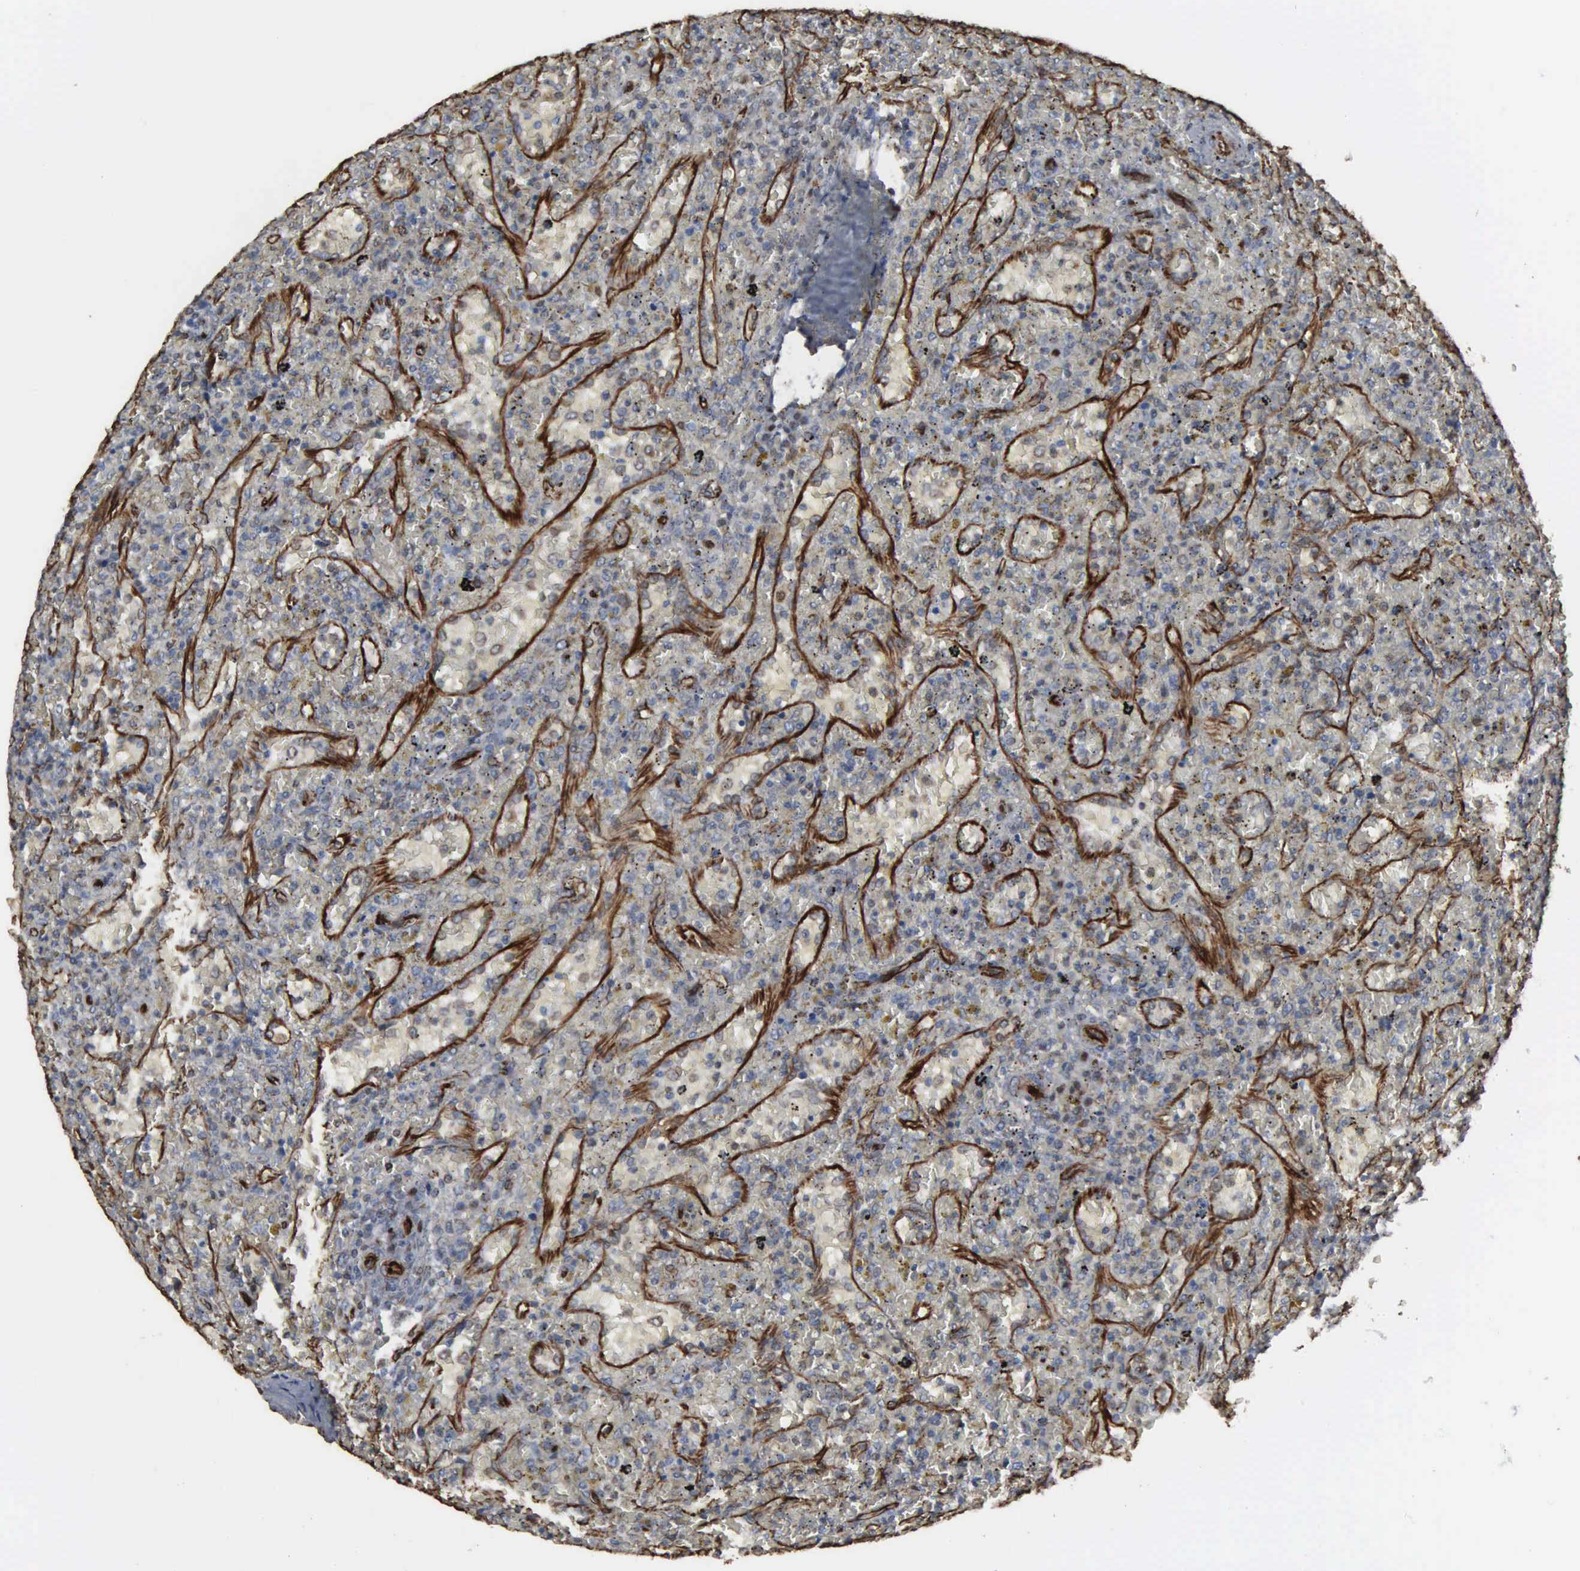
{"staining": {"intensity": "negative", "quantity": "none", "location": "none"}, "tissue": "lymphoma", "cell_type": "Tumor cells", "image_type": "cancer", "snomed": [{"axis": "morphology", "description": "Malignant lymphoma, non-Hodgkin's type, High grade"}, {"axis": "topography", "description": "Spleen"}, {"axis": "topography", "description": "Lymph node"}], "caption": "This is a photomicrograph of immunohistochemistry (IHC) staining of lymphoma, which shows no positivity in tumor cells. (DAB (3,3'-diaminobenzidine) IHC visualized using brightfield microscopy, high magnification).", "gene": "CCNE1", "patient": {"sex": "female", "age": 70}}